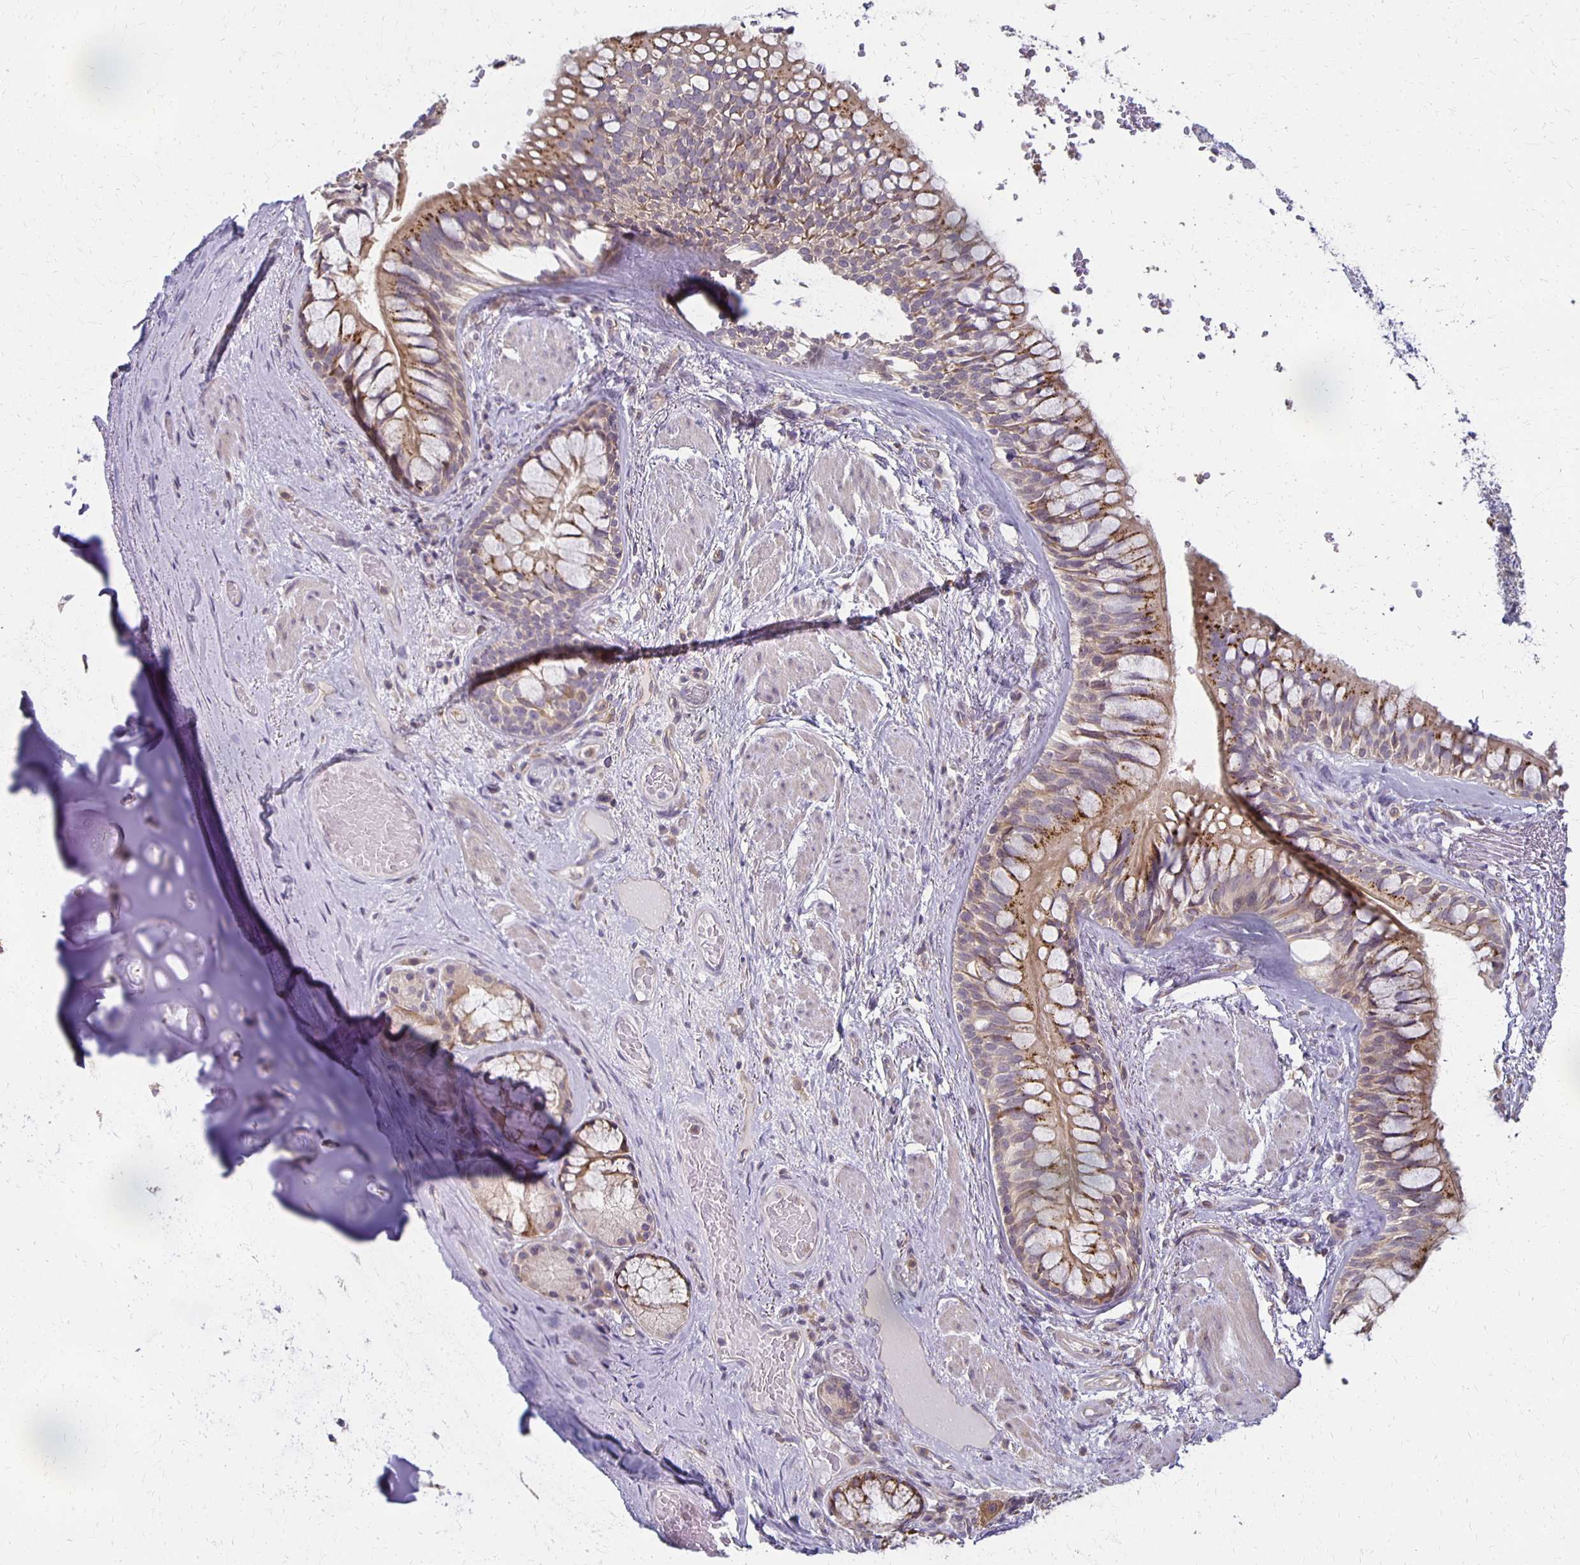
{"staining": {"intensity": "negative", "quantity": "none", "location": "none"}, "tissue": "adipose tissue", "cell_type": "Adipocytes", "image_type": "normal", "snomed": [{"axis": "morphology", "description": "Normal tissue, NOS"}, {"axis": "topography", "description": "Cartilage tissue"}, {"axis": "topography", "description": "Bronchus"}], "caption": "Immunohistochemistry (IHC) micrograph of benign human adipose tissue stained for a protein (brown), which demonstrates no positivity in adipocytes. Nuclei are stained in blue.", "gene": "GPX4", "patient": {"sex": "male", "age": 64}}